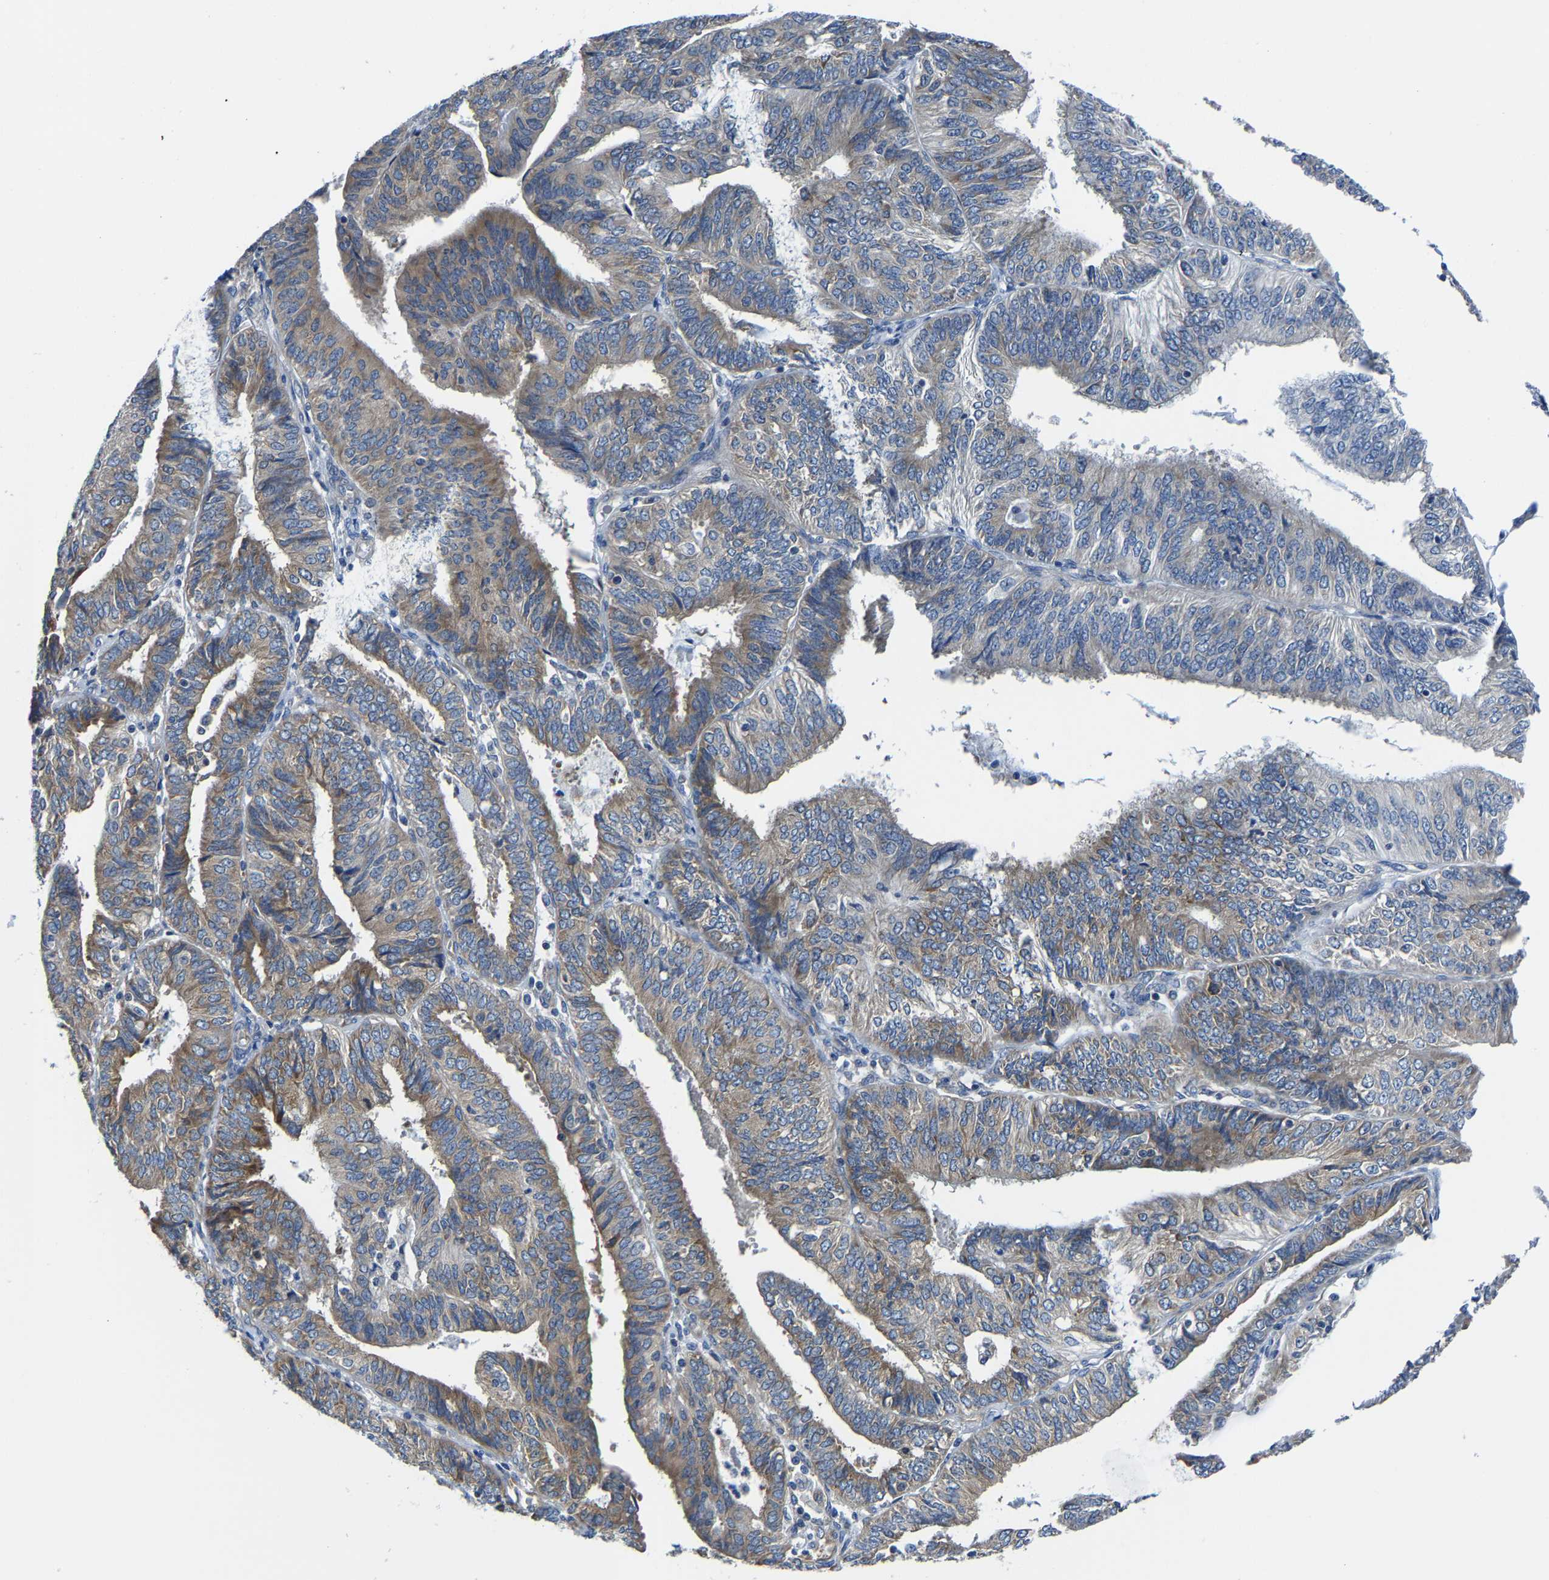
{"staining": {"intensity": "moderate", "quantity": "25%-75%", "location": "cytoplasmic/membranous"}, "tissue": "endometrial cancer", "cell_type": "Tumor cells", "image_type": "cancer", "snomed": [{"axis": "morphology", "description": "Adenocarcinoma, NOS"}, {"axis": "topography", "description": "Endometrium"}], "caption": "A high-resolution photomicrograph shows immunohistochemistry staining of endometrial adenocarcinoma, which reveals moderate cytoplasmic/membranous expression in about 25%-75% of tumor cells.", "gene": "G3BP2", "patient": {"sex": "female", "age": 58}}